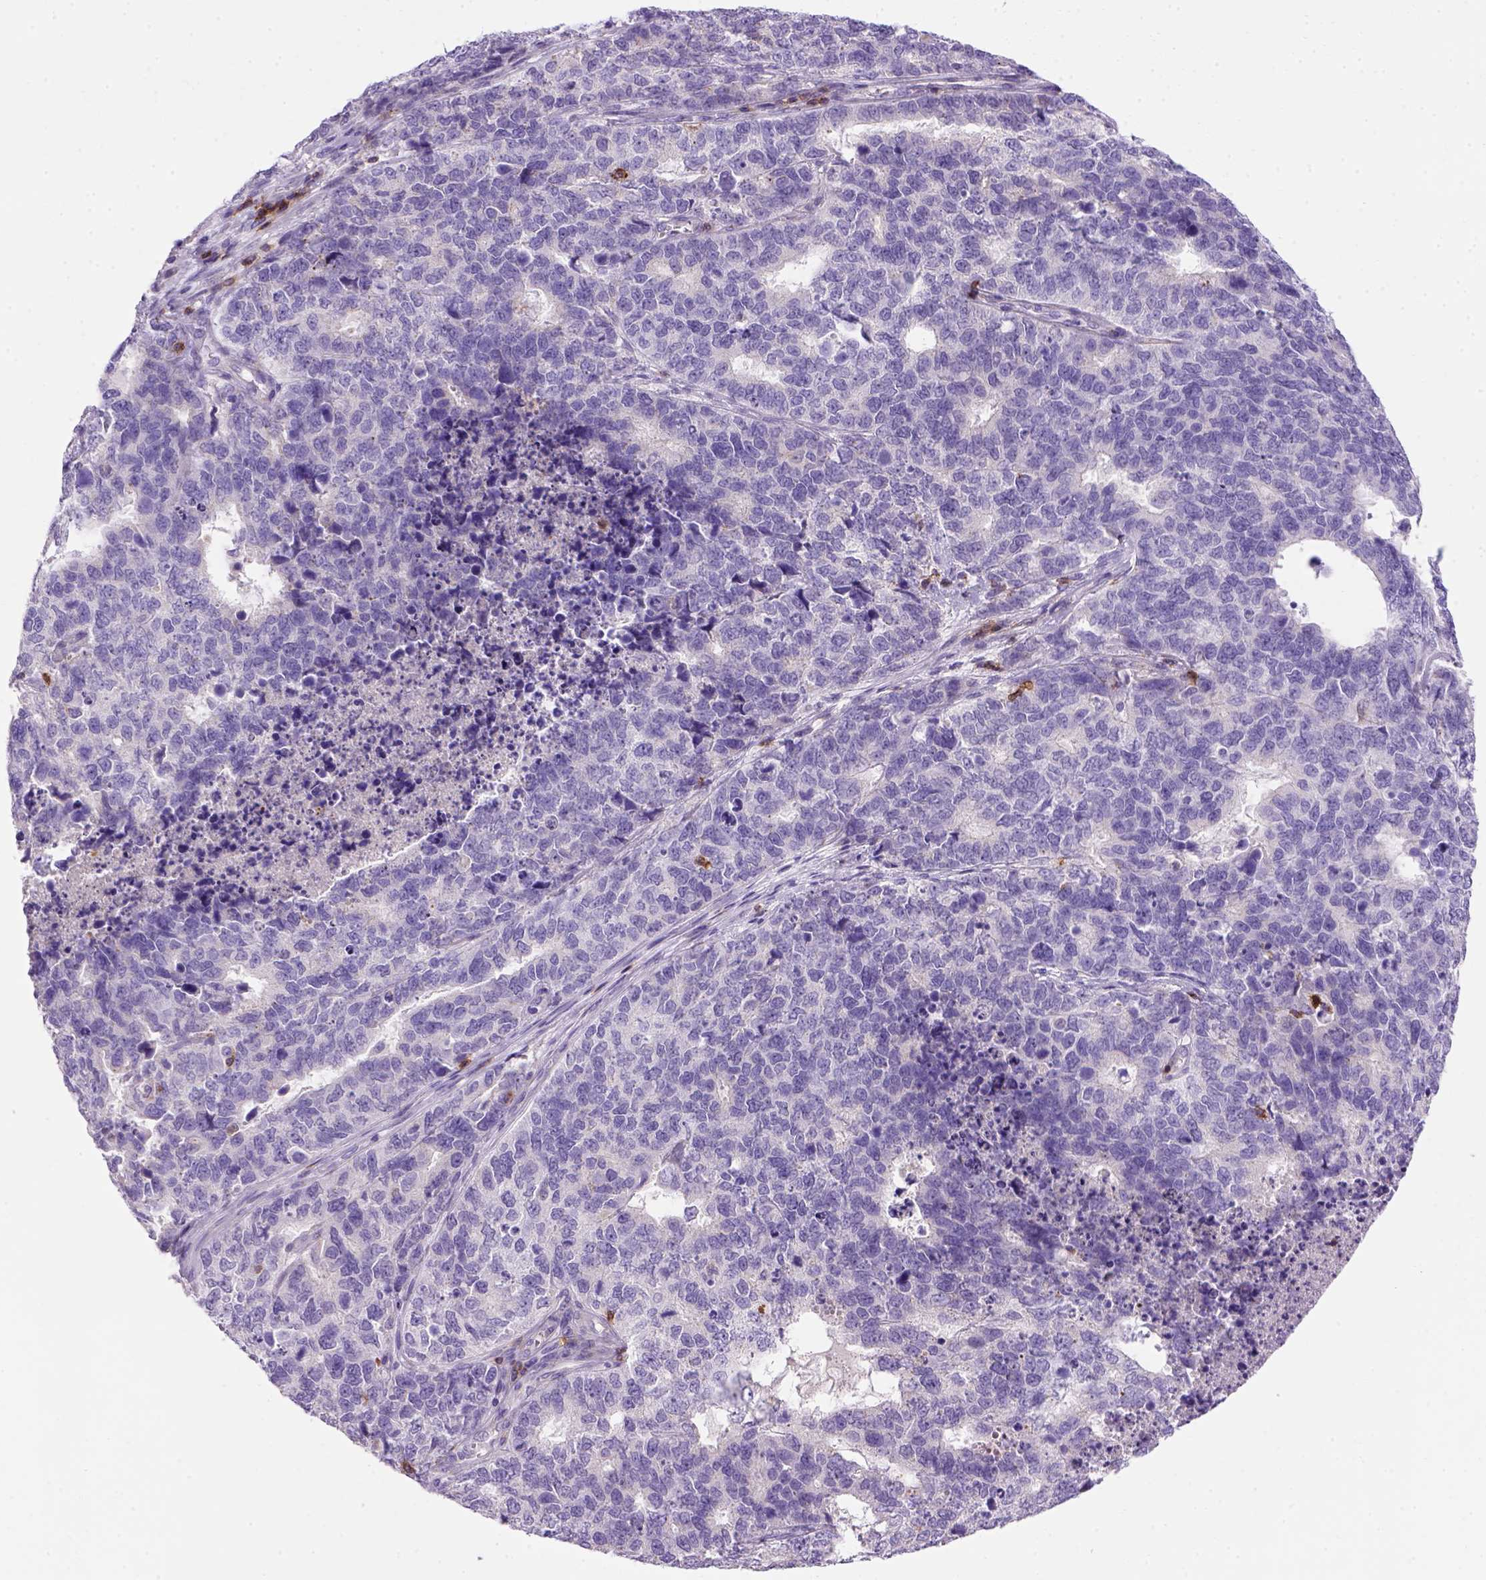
{"staining": {"intensity": "negative", "quantity": "none", "location": "none"}, "tissue": "cervical cancer", "cell_type": "Tumor cells", "image_type": "cancer", "snomed": [{"axis": "morphology", "description": "Squamous cell carcinoma, NOS"}, {"axis": "topography", "description": "Cervix"}], "caption": "Human cervical cancer (squamous cell carcinoma) stained for a protein using IHC reveals no staining in tumor cells.", "gene": "CD3E", "patient": {"sex": "female", "age": 63}}